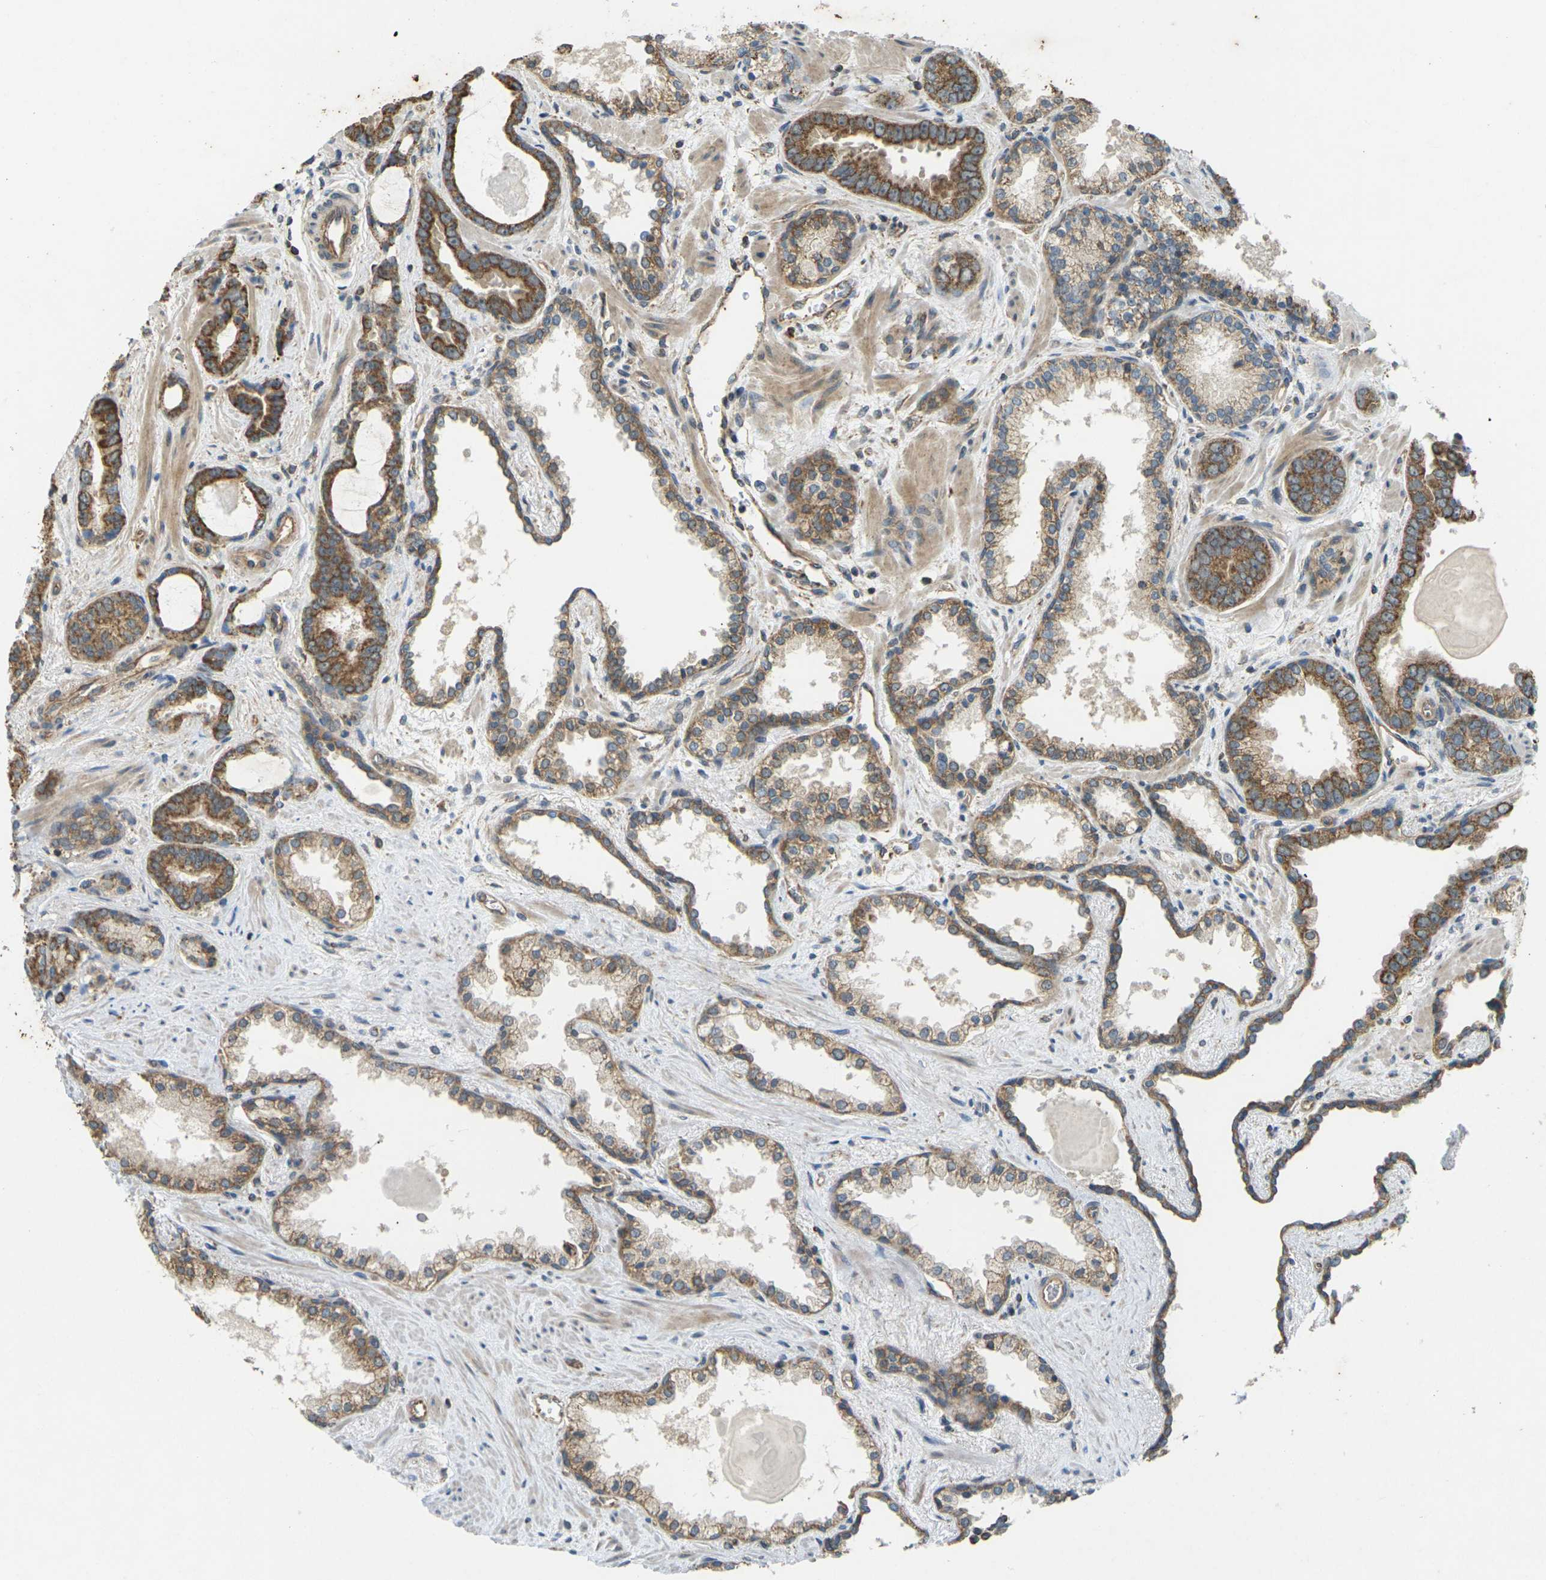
{"staining": {"intensity": "moderate", "quantity": ">75%", "location": "cytoplasmic/membranous"}, "tissue": "prostate cancer", "cell_type": "Tumor cells", "image_type": "cancer", "snomed": [{"axis": "morphology", "description": "Adenocarcinoma, Low grade"}, {"axis": "topography", "description": "Prostate"}], "caption": "Immunohistochemical staining of human prostate low-grade adenocarcinoma reveals medium levels of moderate cytoplasmic/membranous expression in approximately >75% of tumor cells. (DAB (3,3'-diaminobenzidine) IHC with brightfield microscopy, high magnification).", "gene": "KSR1", "patient": {"sex": "male", "age": 60}}